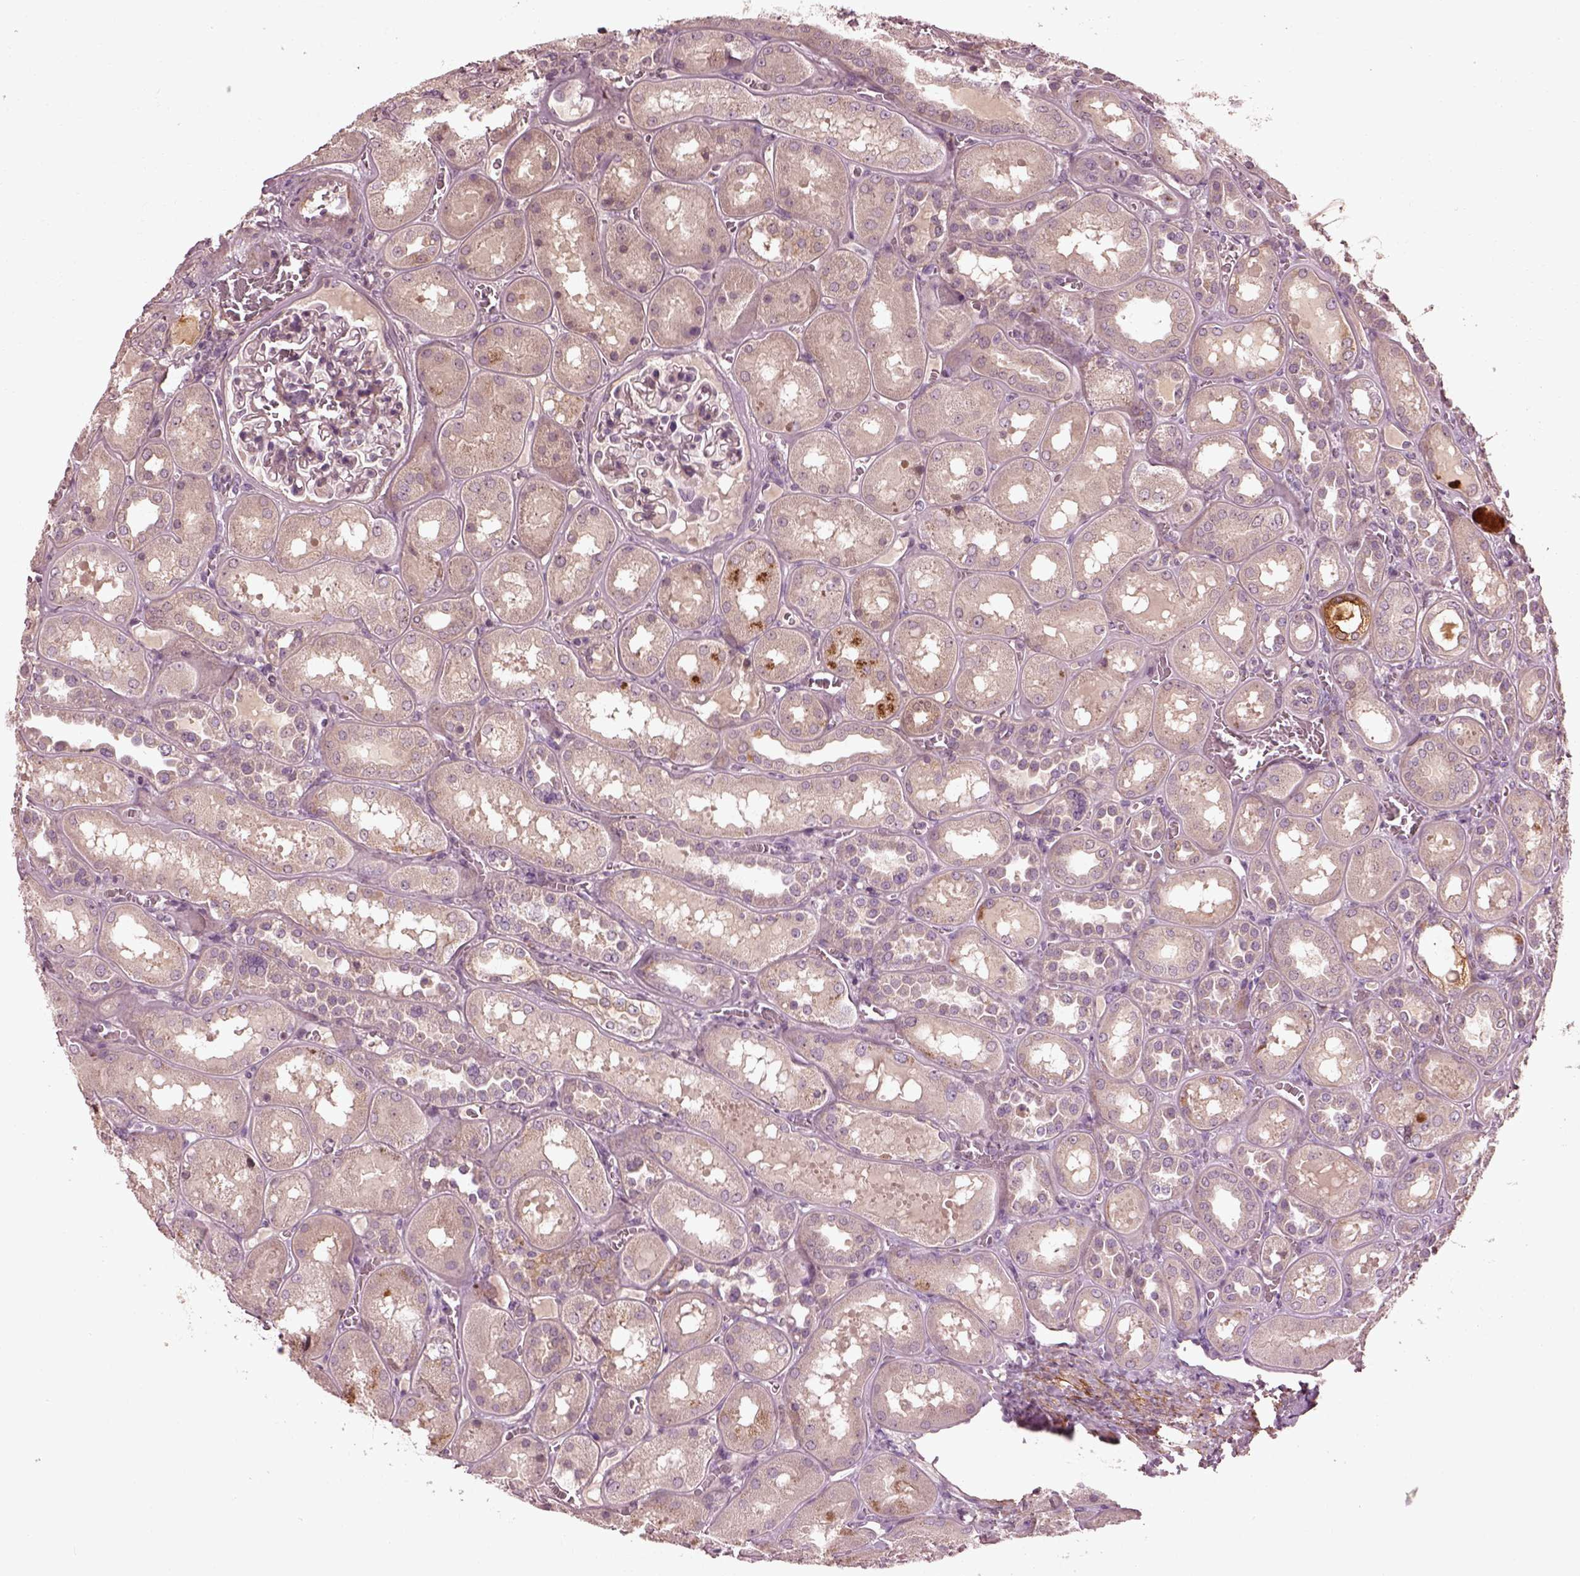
{"staining": {"intensity": "negative", "quantity": "none", "location": "none"}, "tissue": "kidney", "cell_type": "Cells in glomeruli", "image_type": "normal", "snomed": [{"axis": "morphology", "description": "Normal tissue, NOS"}, {"axis": "topography", "description": "Kidney"}], "caption": "Immunohistochemistry image of benign human kidney stained for a protein (brown), which exhibits no expression in cells in glomeruli. (Immunohistochemistry, brightfield microscopy, high magnification).", "gene": "EFEMP1", "patient": {"sex": "male", "age": 73}}